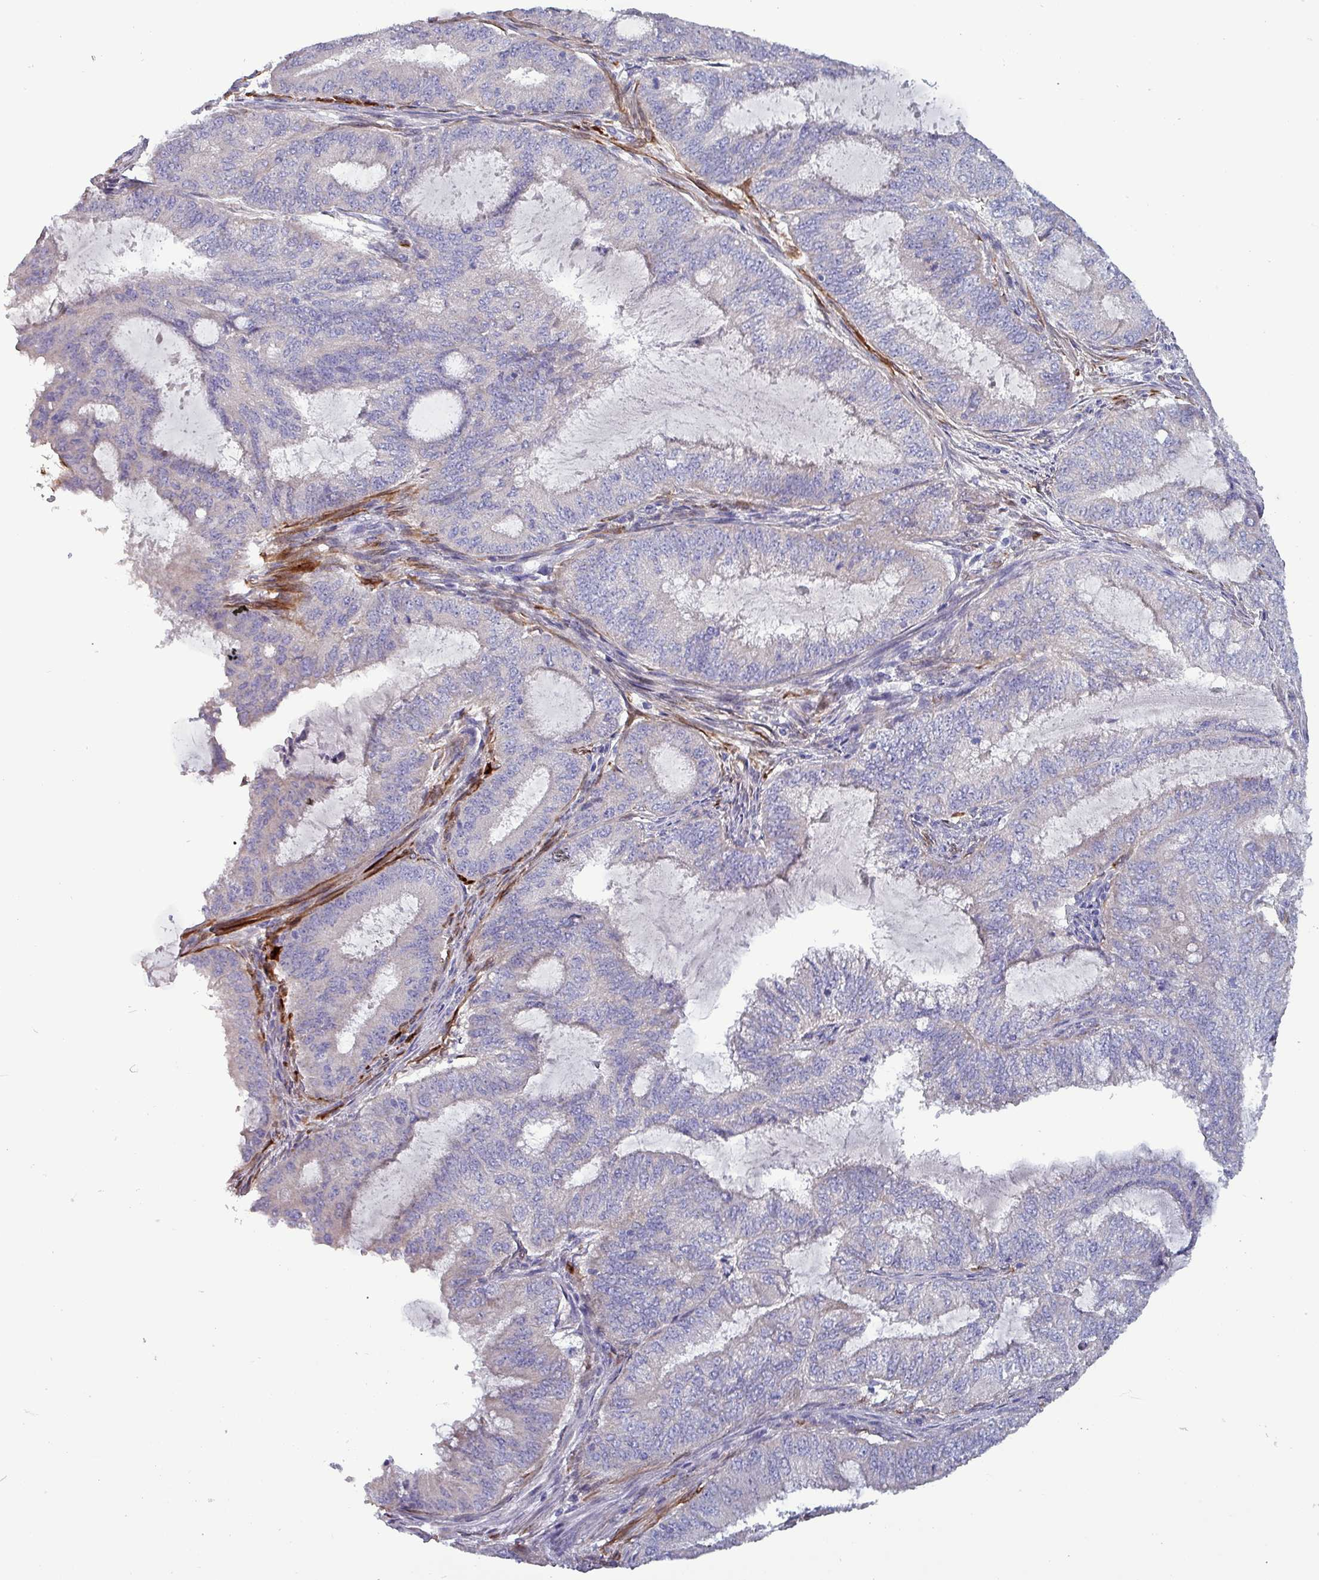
{"staining": {"intensity": "negative", "quantity": "none", "location": "none"}, "tissue": "endometrial cancer", "cell_type": "Tumor cells", "image_type": "cancer", "snomed": [{"axis": "morphology", "description": "Adenocarcinoma, NOS"}, {"axis": "topography", "description": "Endometrium"}], "caption": "Endometrial cancer (adenocarcinoma) was stained to show a protein in brown. There is no significant staining in tumor cells.", "gene": "HSD3B7", "patient": {"sex": "female", "age": 51}}